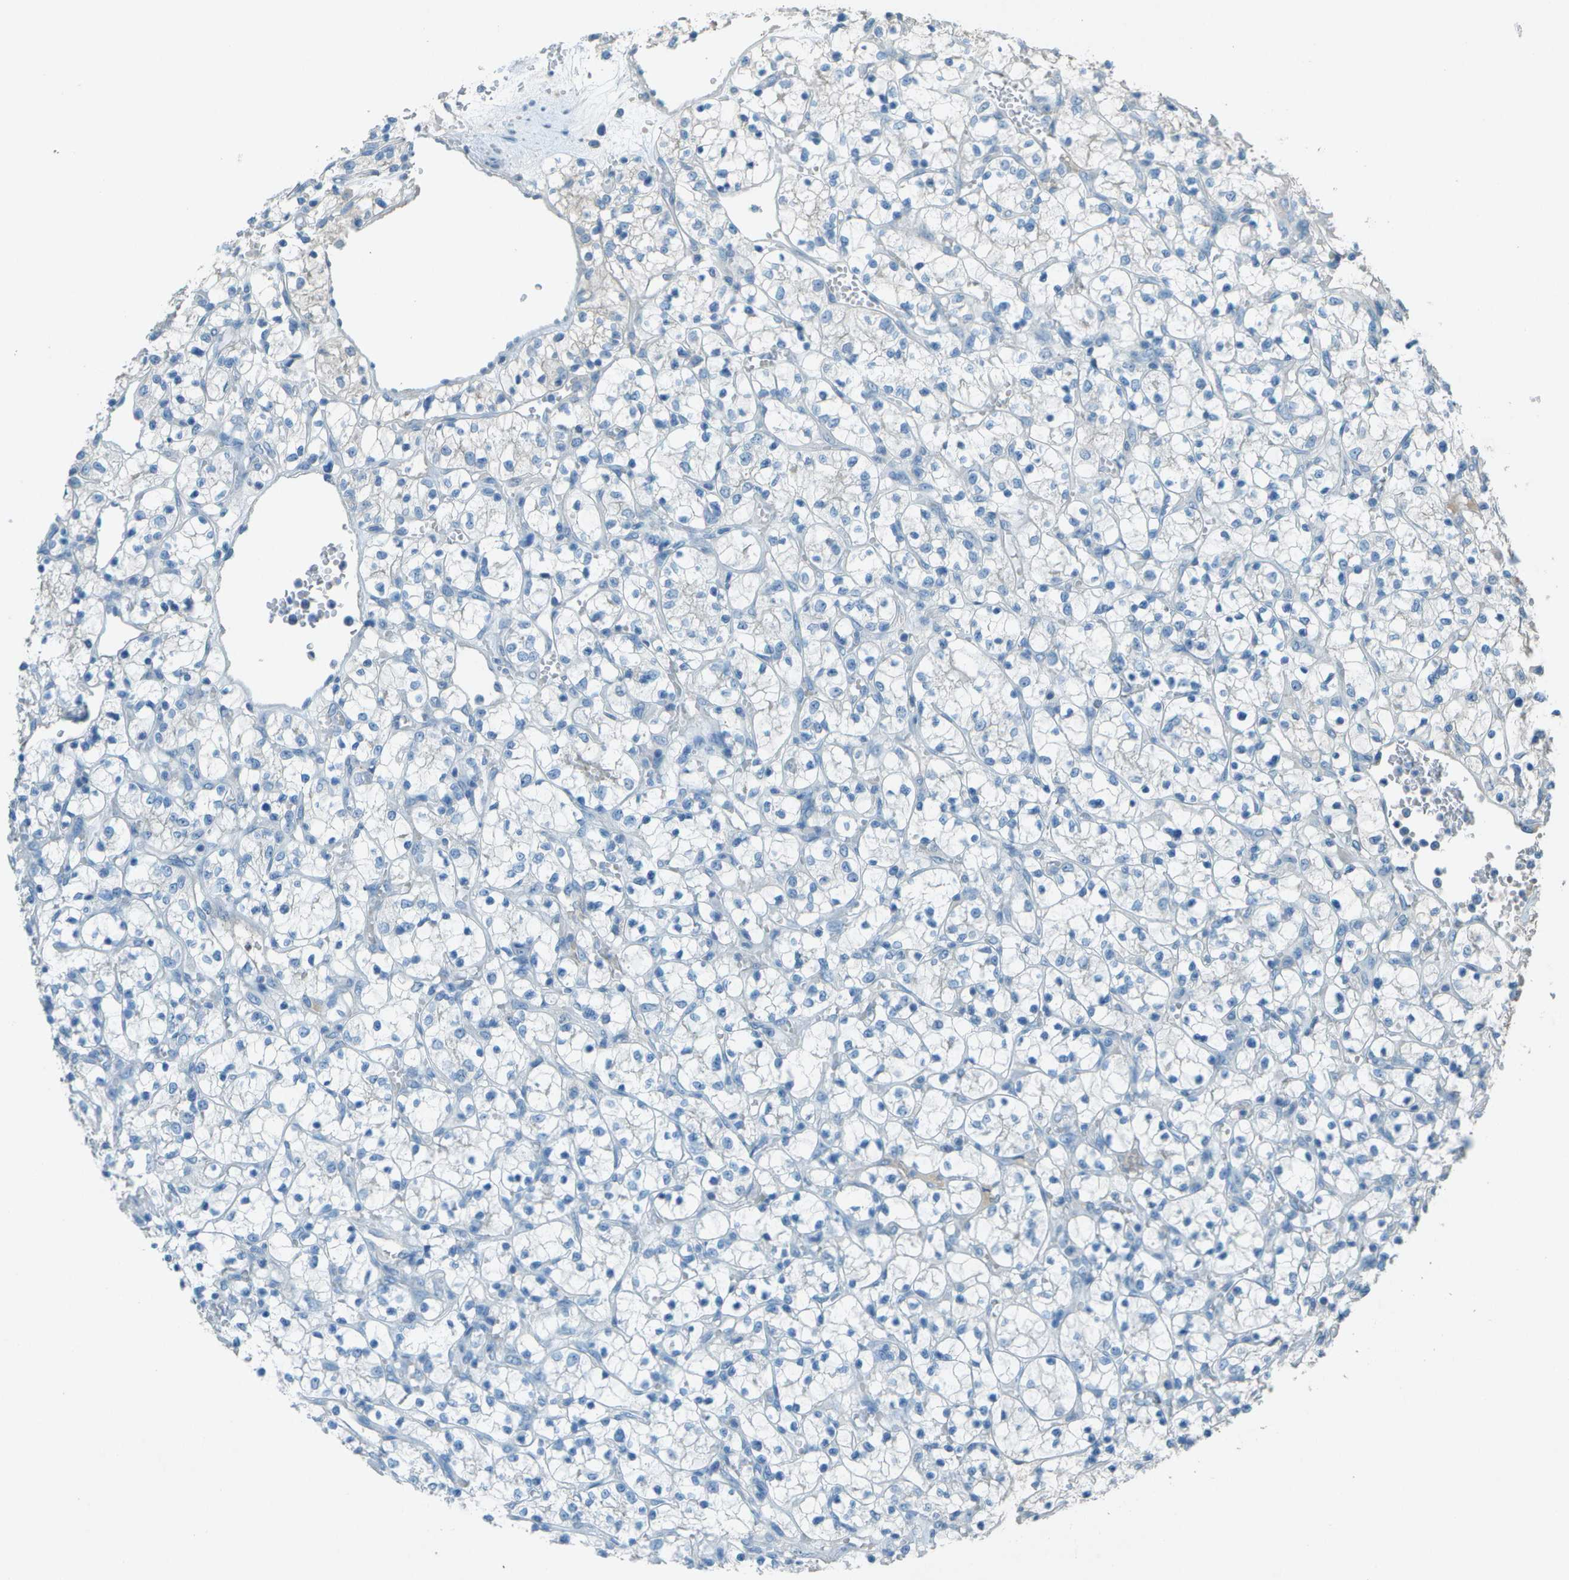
{"staining": {"intensity": "negative", "quantity": "none", "location": "none"}, "tissue": "renal cancer", "cell_type": "Tumor cells", "image_type": "cancer", "snomed": [{"axis": "morphology", "description": "Adenocarcinoma, NOS"}, {"axis": "topography", "description": "Kidney"}], "caption": "Renal cancer was stained to show a protein in brown. There is no significant expression in tumor cells. Brightfield microscopy of immunohistochemistry stained with DAB (brown) and hematoxylin (blue), captured at high magnification.", "gene": "LGI2", "patient": {"sex": "female", "age": 69}}